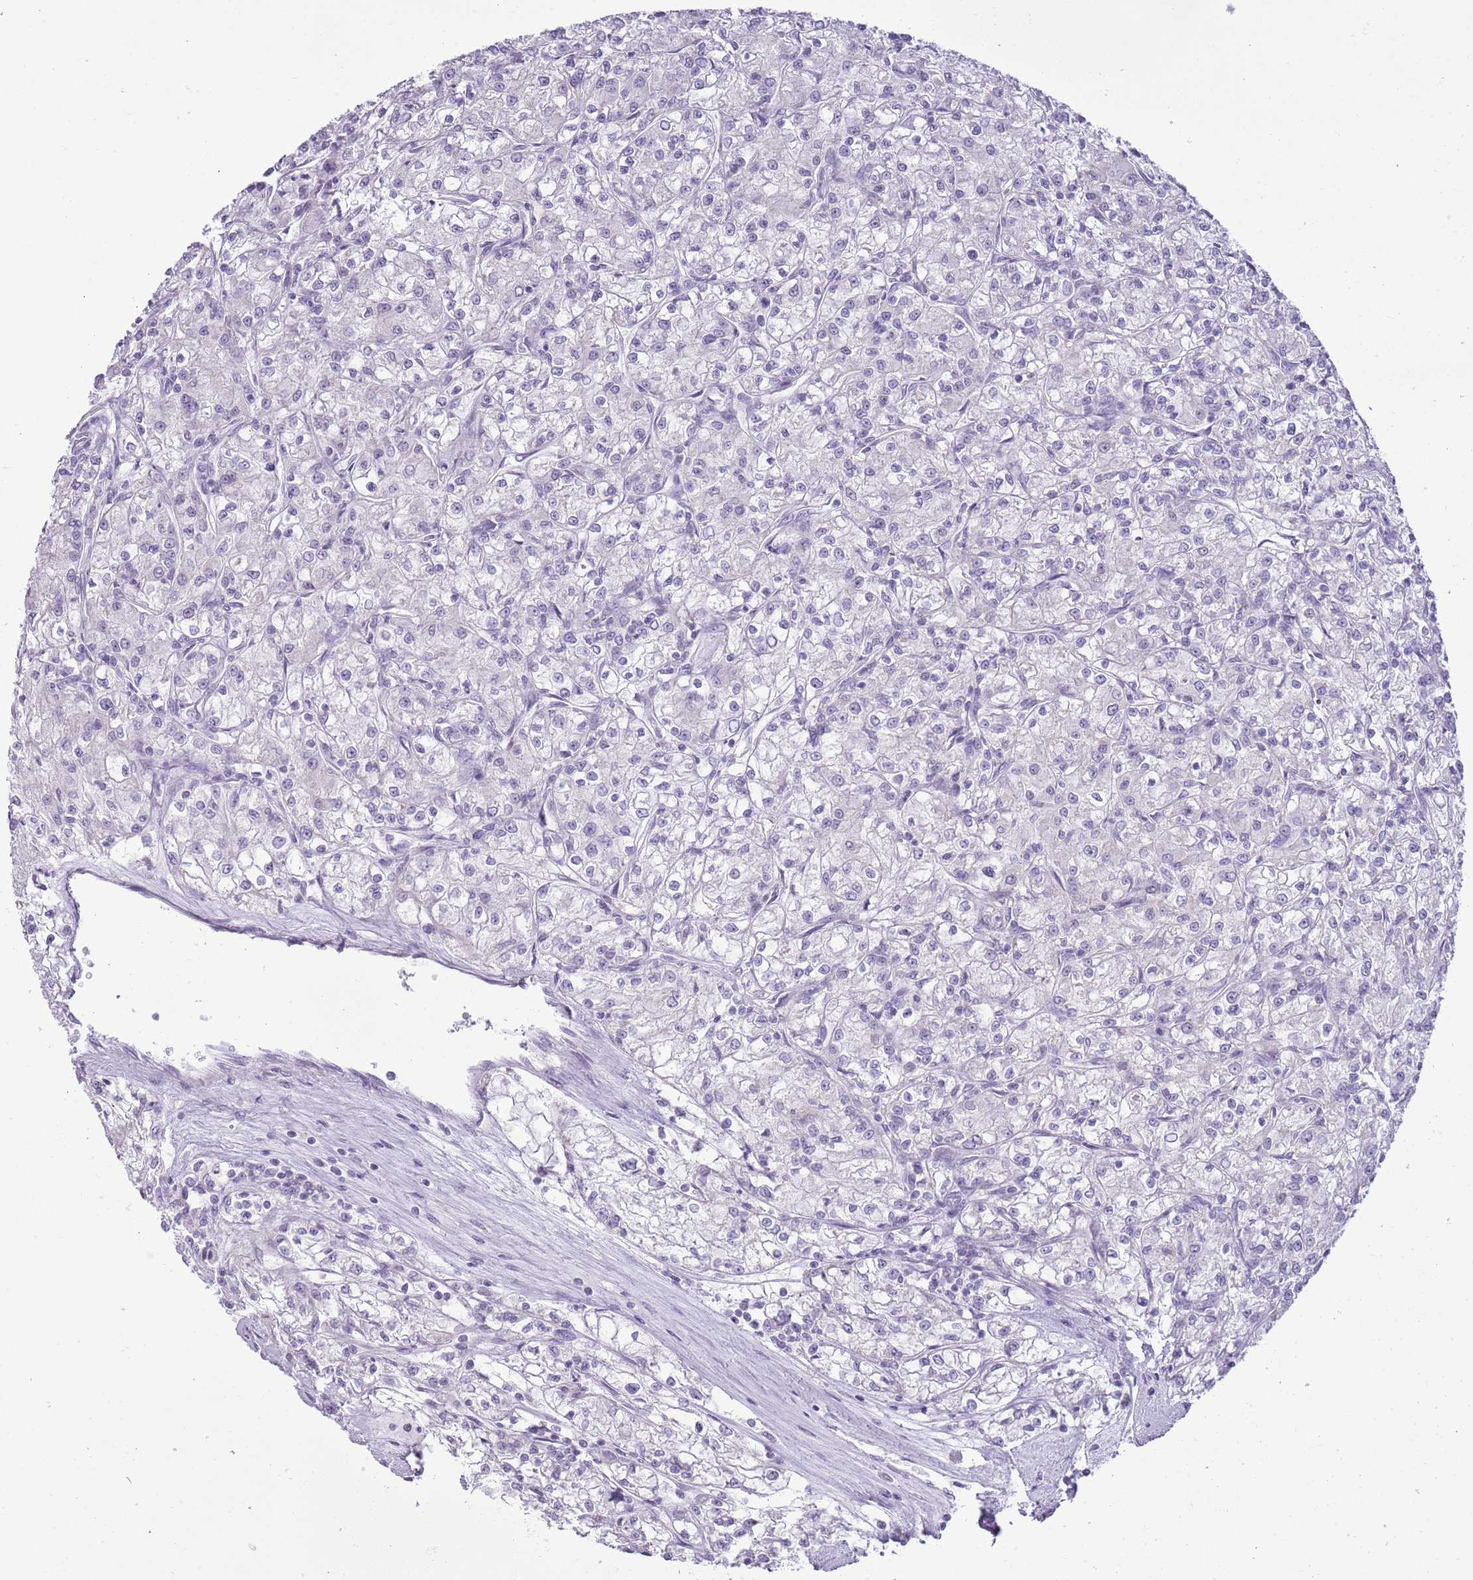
{"staining": {"intensity": "negative", "quantity": "none", "location": "none"}, "tissue": "renal cancer", "cell_type": "Tumor cells", "image_type": "cancer", "snomed": [{"axis": "morphology", "description": "Adenocarcinoma, NOS"}, {"axis": "topography", "description": "Kidney"}], "caption": "Immunohistochemical staining of human renal cancer displays no significant expression in tumor cells.", "gene": "RPL3L", "patient": {"sex": "female", "age": 59}}